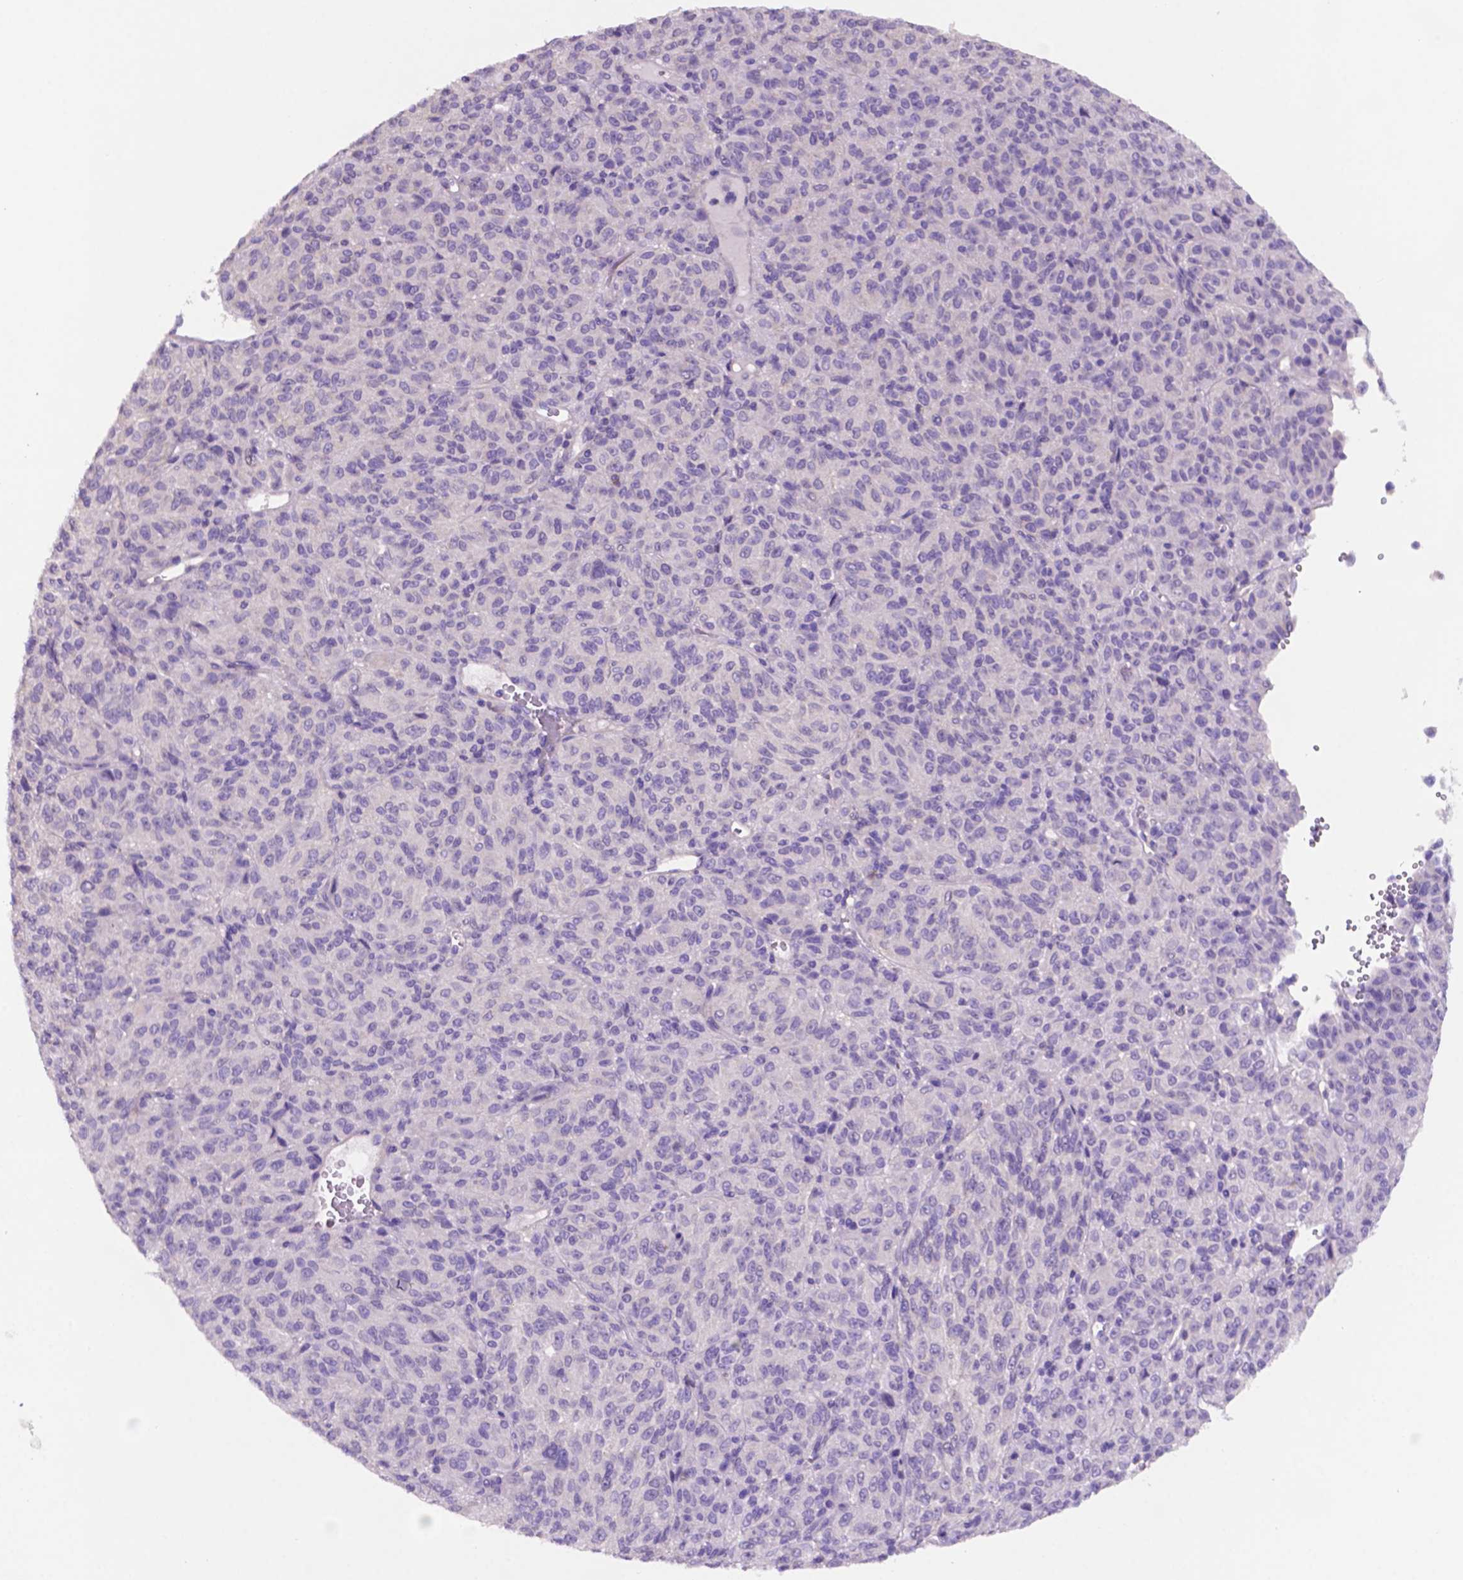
{"staining": {"intensity": "negative", "quantity": "none", "location": "none"}, "tissue": "melanoma", "cell_type": "Tumor cells", "image_type": "cancer", "snomed": [{"axis": "morphology", "description": "Malignant melanoma, Metastatic site"}, {"axis": "topography", "description": "Brain"}], "caption": "Tumor cells show no significant protein expression in melanoma.", "gene": "PRPS2", "patient": {"sex": "female", "age": 56}}